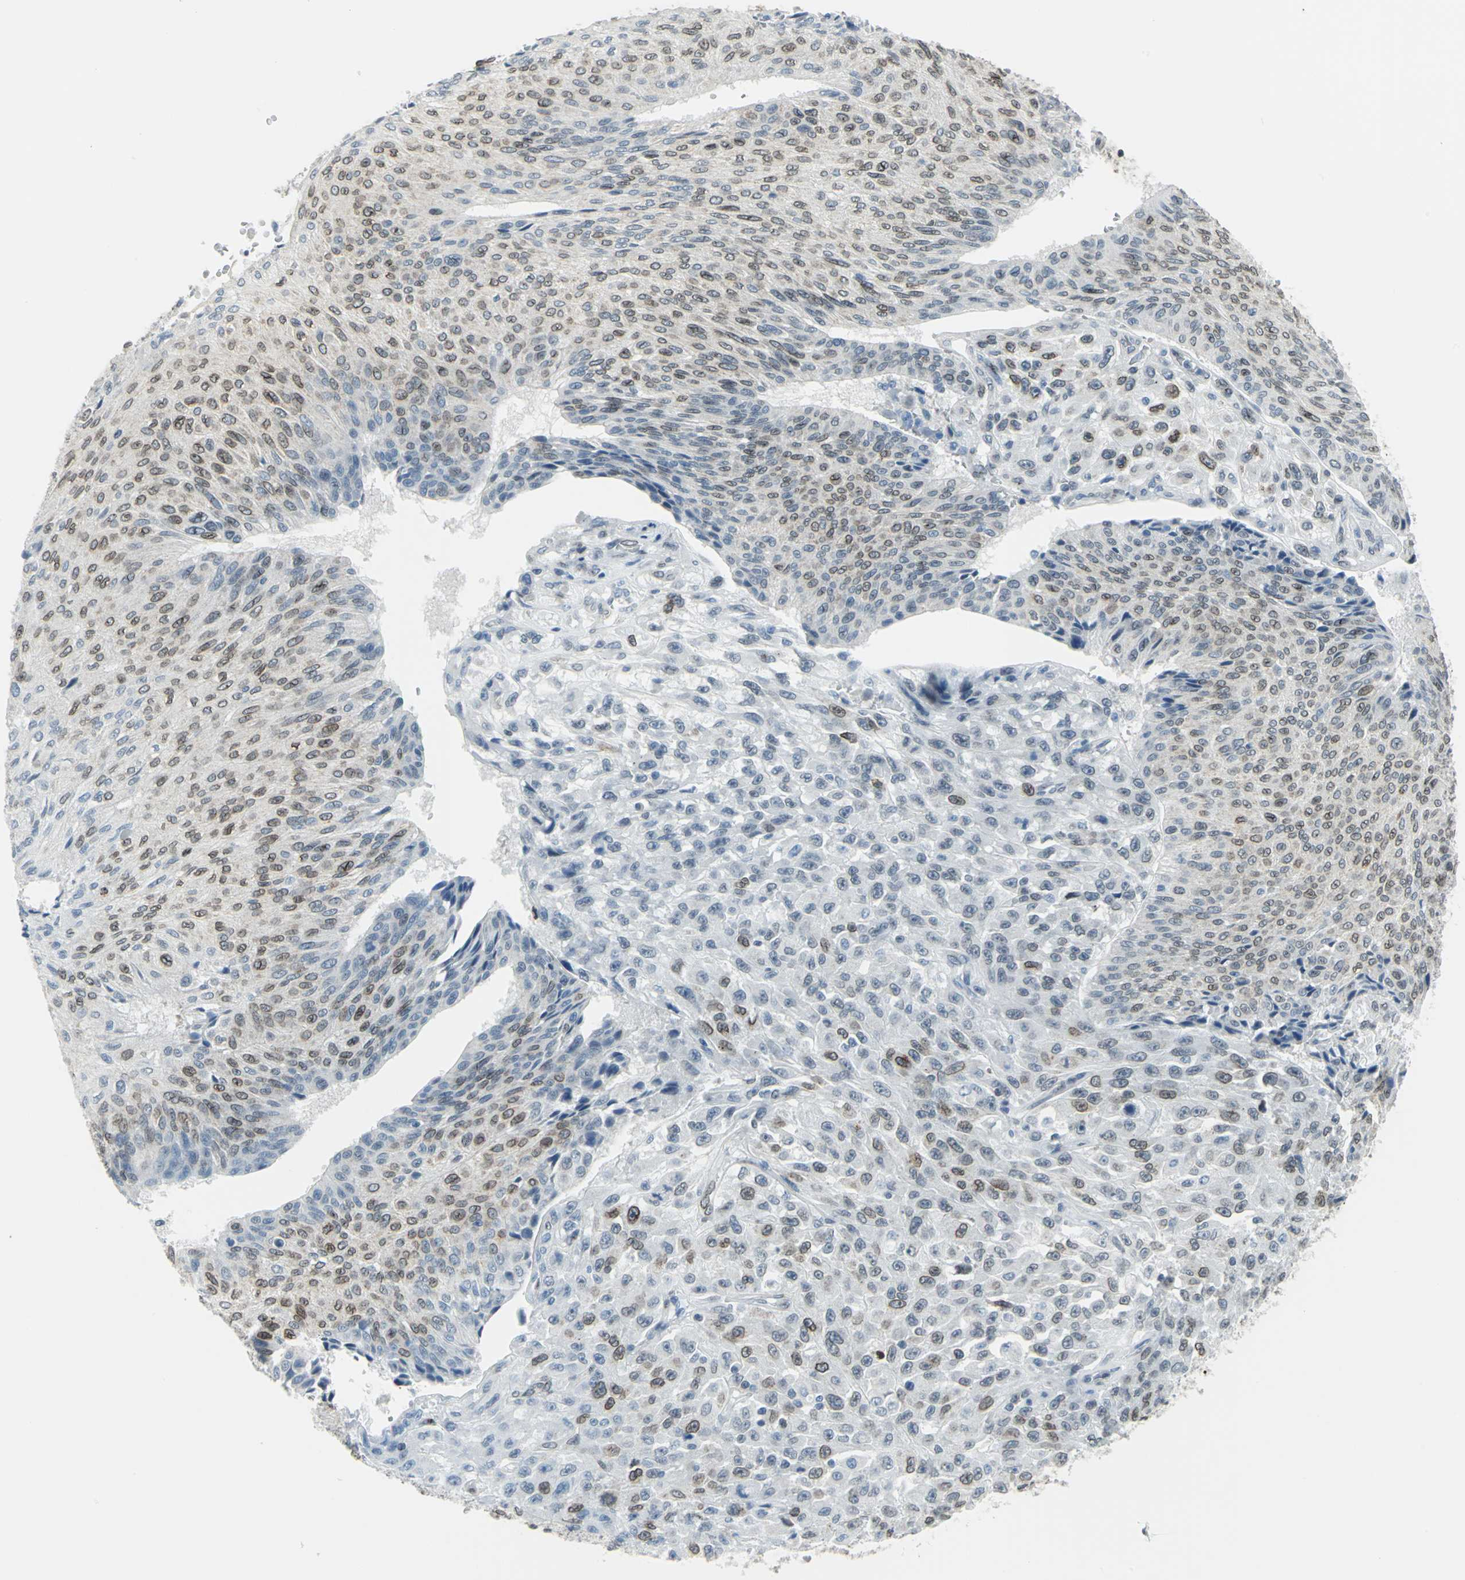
{"staining": {"intensity": "moderate", "quantity": "25%-75%", "location": "cytoplasmic/membranous,nuclear"}, "tissue": "urothelial cancer", "cell_type": "Tumor cells", "image_type": "cancer", "snomed": [{"axis": "morphology", "description": "Urothelial carcinoma, High grade"}, {"axis": "topography", "description": "Urinary bladder"}], "caption": "Human high-grade urothelial carcinoma stained for a protein (brown) exhibits moderate cytoplasmic/membranous and nuclear positive staining in about 25%-75% of tumor cells.", "gene": "SNUPN", "patient": {"sex": "male", "age": 66}}